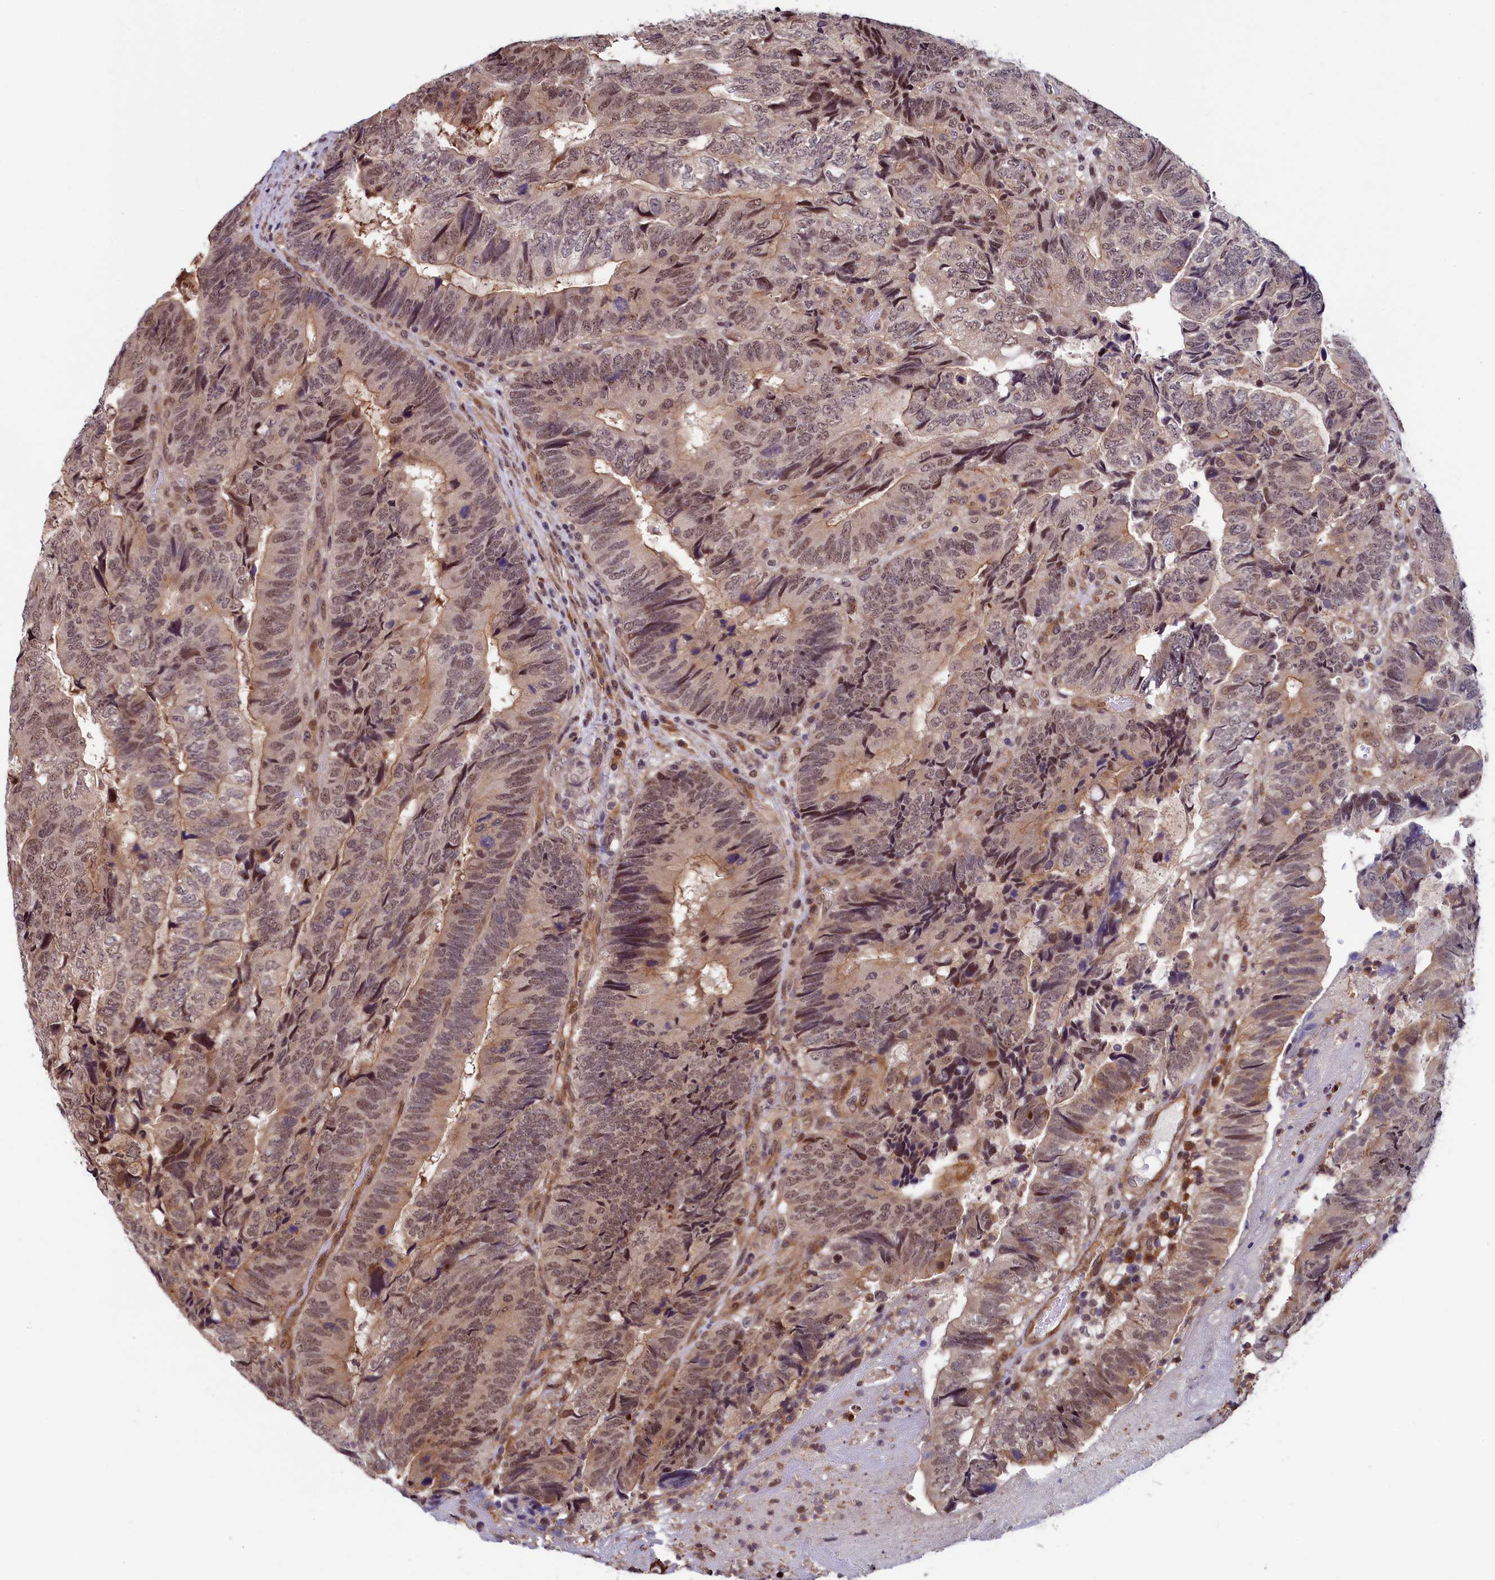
{"staining": {"intensity": "moderate", "quantity": ">75%", "location": "nuclear"}, "tissue": "colorectal cancer", "cell_type": "Tumor cells", "image_type": "cancer", "snomed": [{"axis": "morphology", "description": "Adenocarcinoma, NOS"}, {"axis": "topography", "description": "Colon"}], "caption": "A histopathology image of colorectal adenocarcinoma stained for a protein exhibits moderate nuclear brown staining in tumor cells.", "gene": "LEO1", "patient": {"sex": "female", "age": 67}}